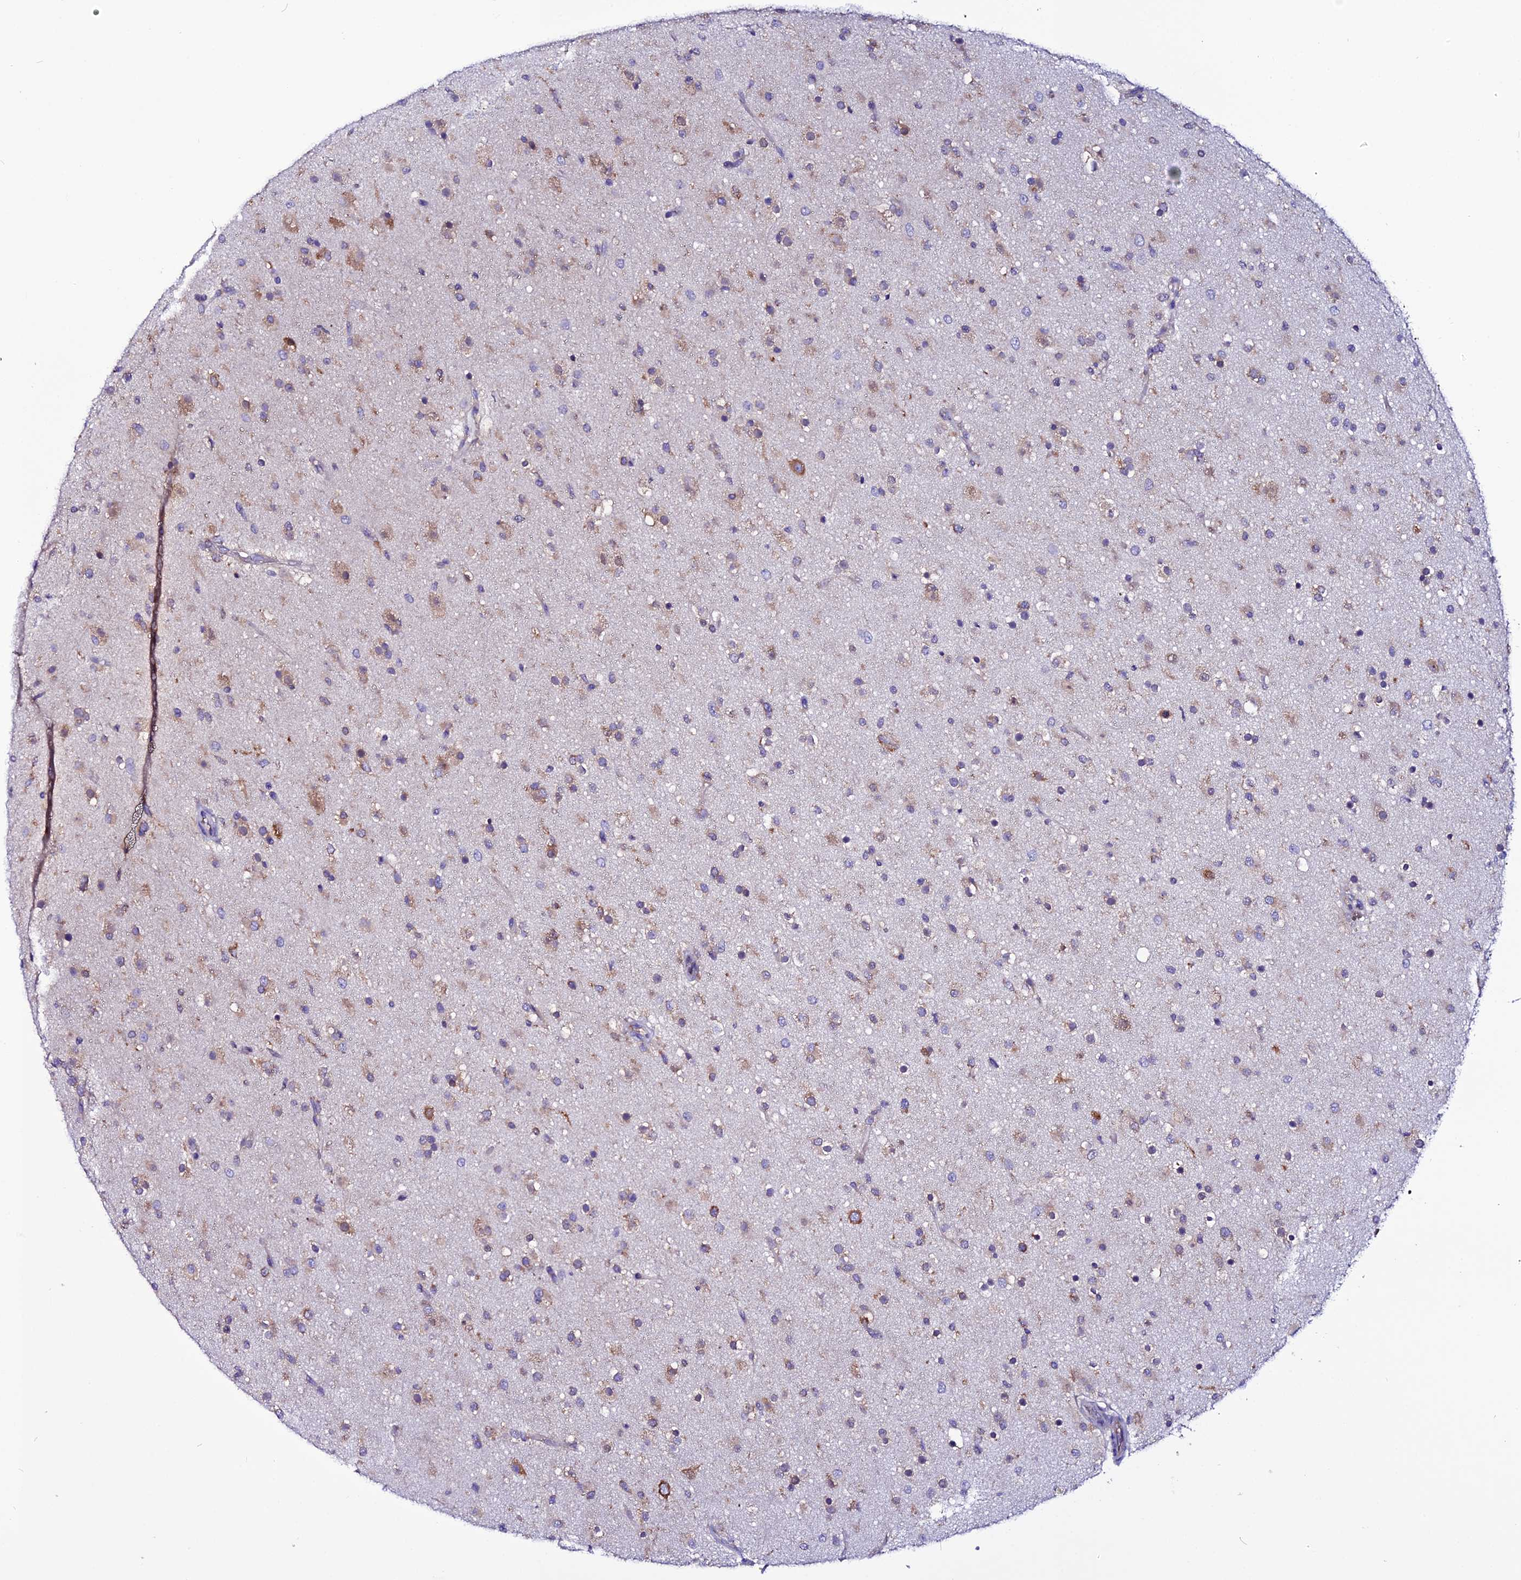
{"staining": {"intensity": "moderate", "quantity": "25%-75%", "location": "cytoplasmic/membranous"}, "tissue": "glioma", "cell_type": "Tumor cells", "image_type": "cancer", "snomed": [{"axis": "morphology", "description": "Glioma, malignant, Low grade"}, {"axis": "topography", "description": "Brain"}], "caption": "A photomicrograph of low-grade glioma (malignant) stained for a protein exhibits moderate cytoplasmic/membranous brown staining in tumor cells.", "gene": "EEF1G", "patient": {"sex": "male", "age": 65}}